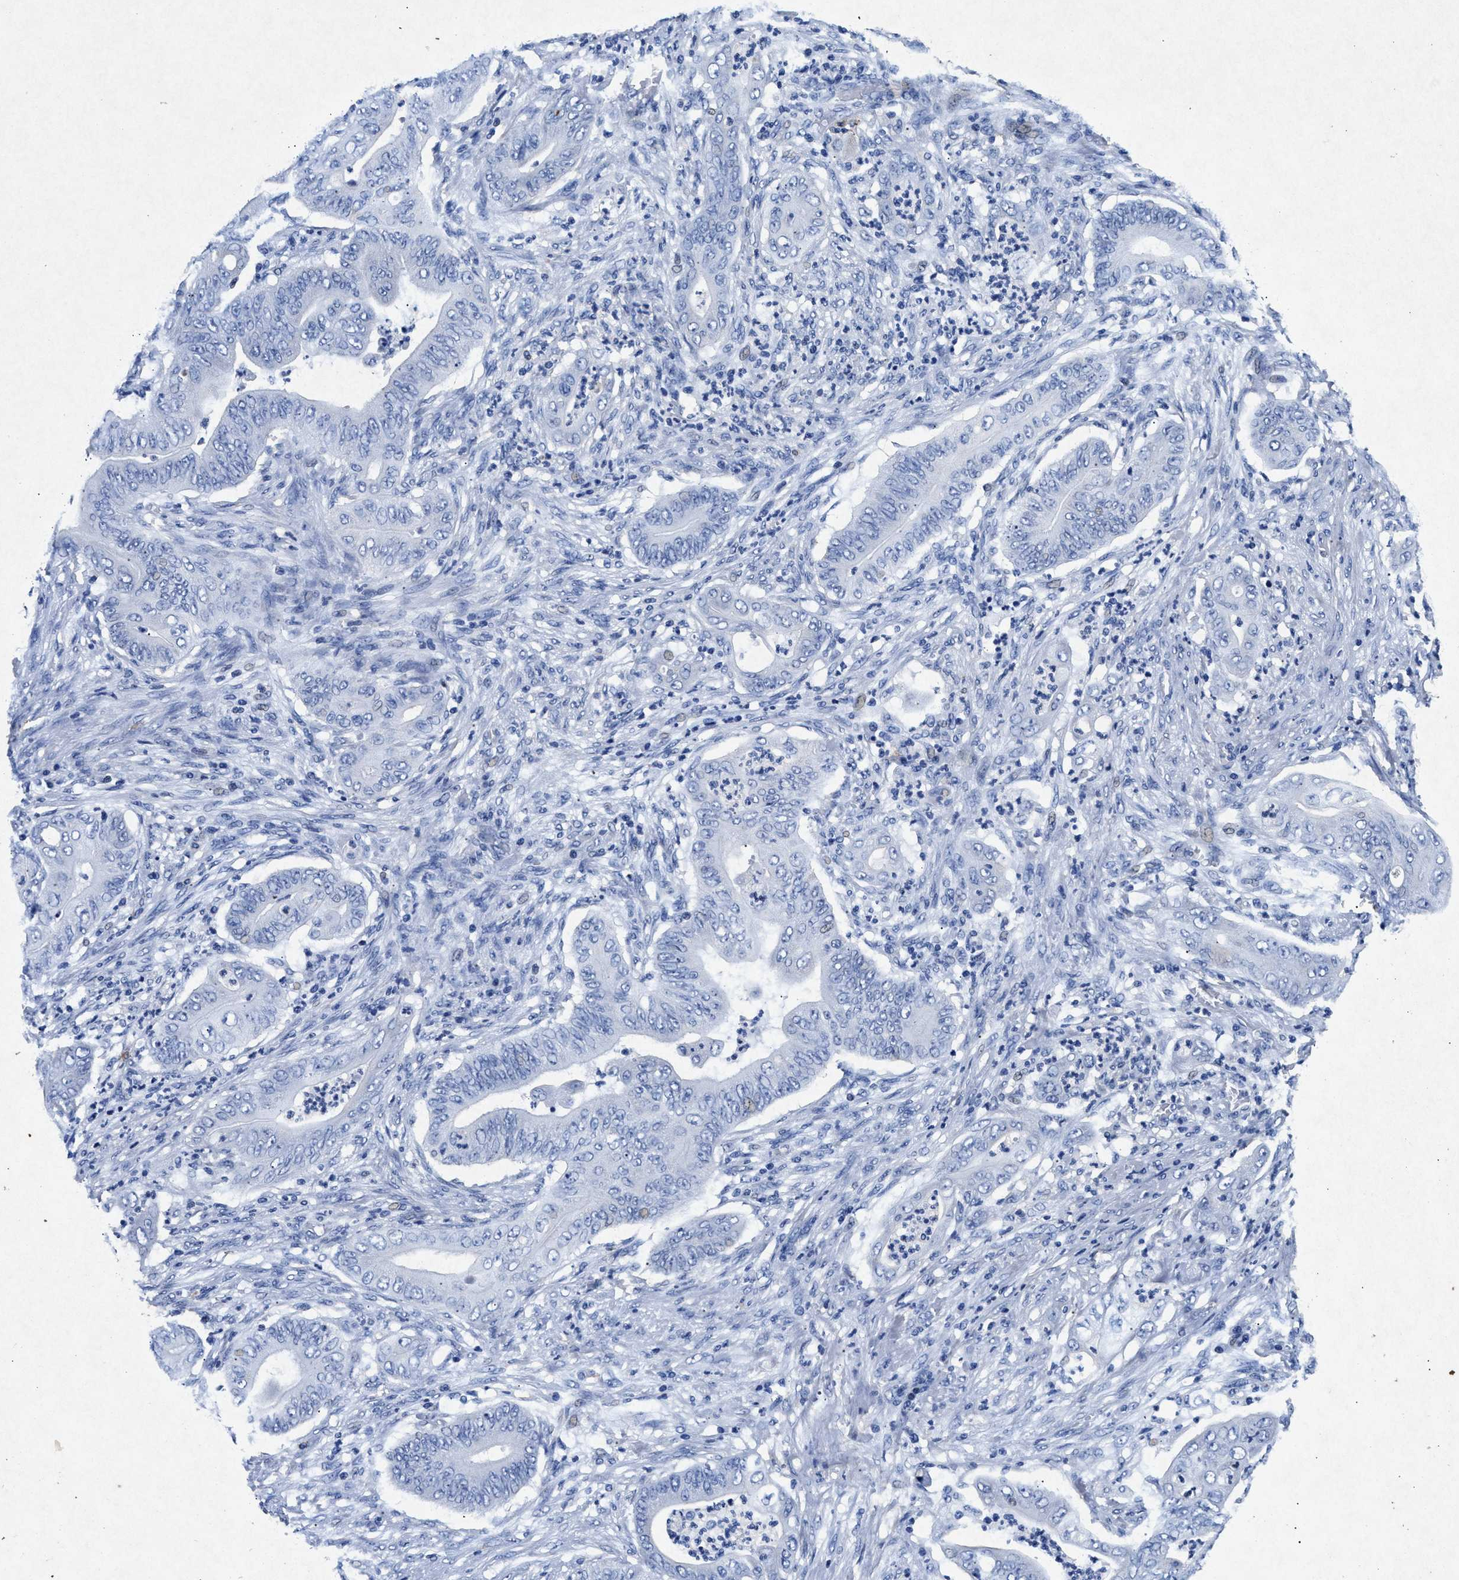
{"staining": {"intensity": "negative", "quantity": "none", "location": "none"}, "tissue": "stomach cancer", "cell_type": "Tumor cells", "image_type": "cancer", "snomed": [{"axis": "morphology", "description": "Adenocarcinoma, NOS"}, {"axis": "topography", "description": "Stomach"}], "caption": "A histopathology image of human stomach cancer is negative for staining in tumor cells.", "gene": "MAP6", "patient": {"sex": "female", "age": 73}}